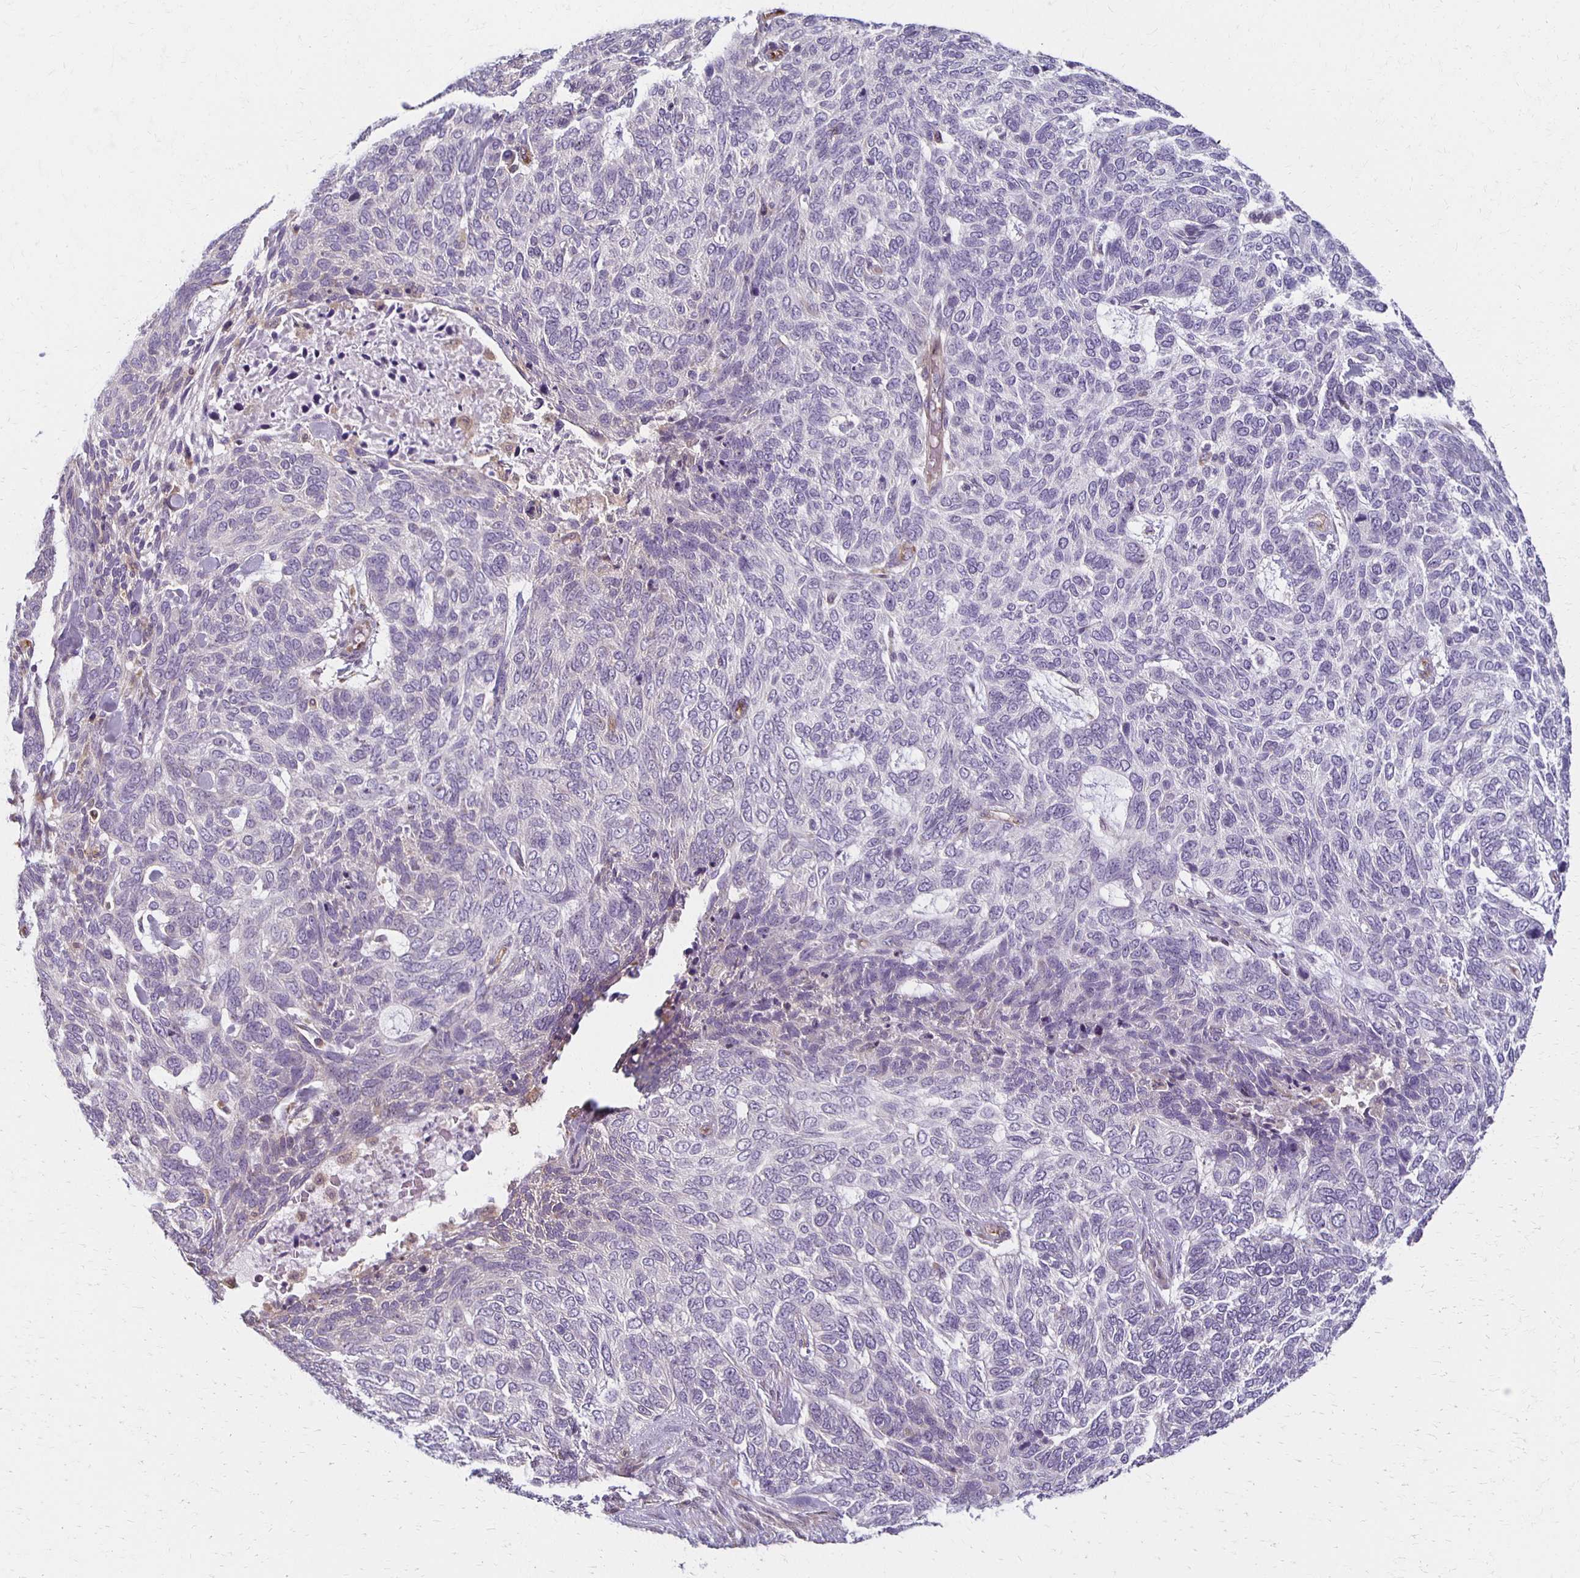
{"staining": {"intensity": "negative", "quantity": "none", "location": "none"}, "tissue": "skin cancer", "cell_type": "Tumor cells", "image_type": "cancer", "snomed": [{"axis": "morphology", "description": "Basal cell carcinoma"}, {"axis": "topography", "description": "Skin"}], "caption": "The photomicrograph shows no staining of tumor cells in skin cancer (basal cell carcinoma).", "gene": "GPX4", "patient": {"sex": "female", "age": 65}}